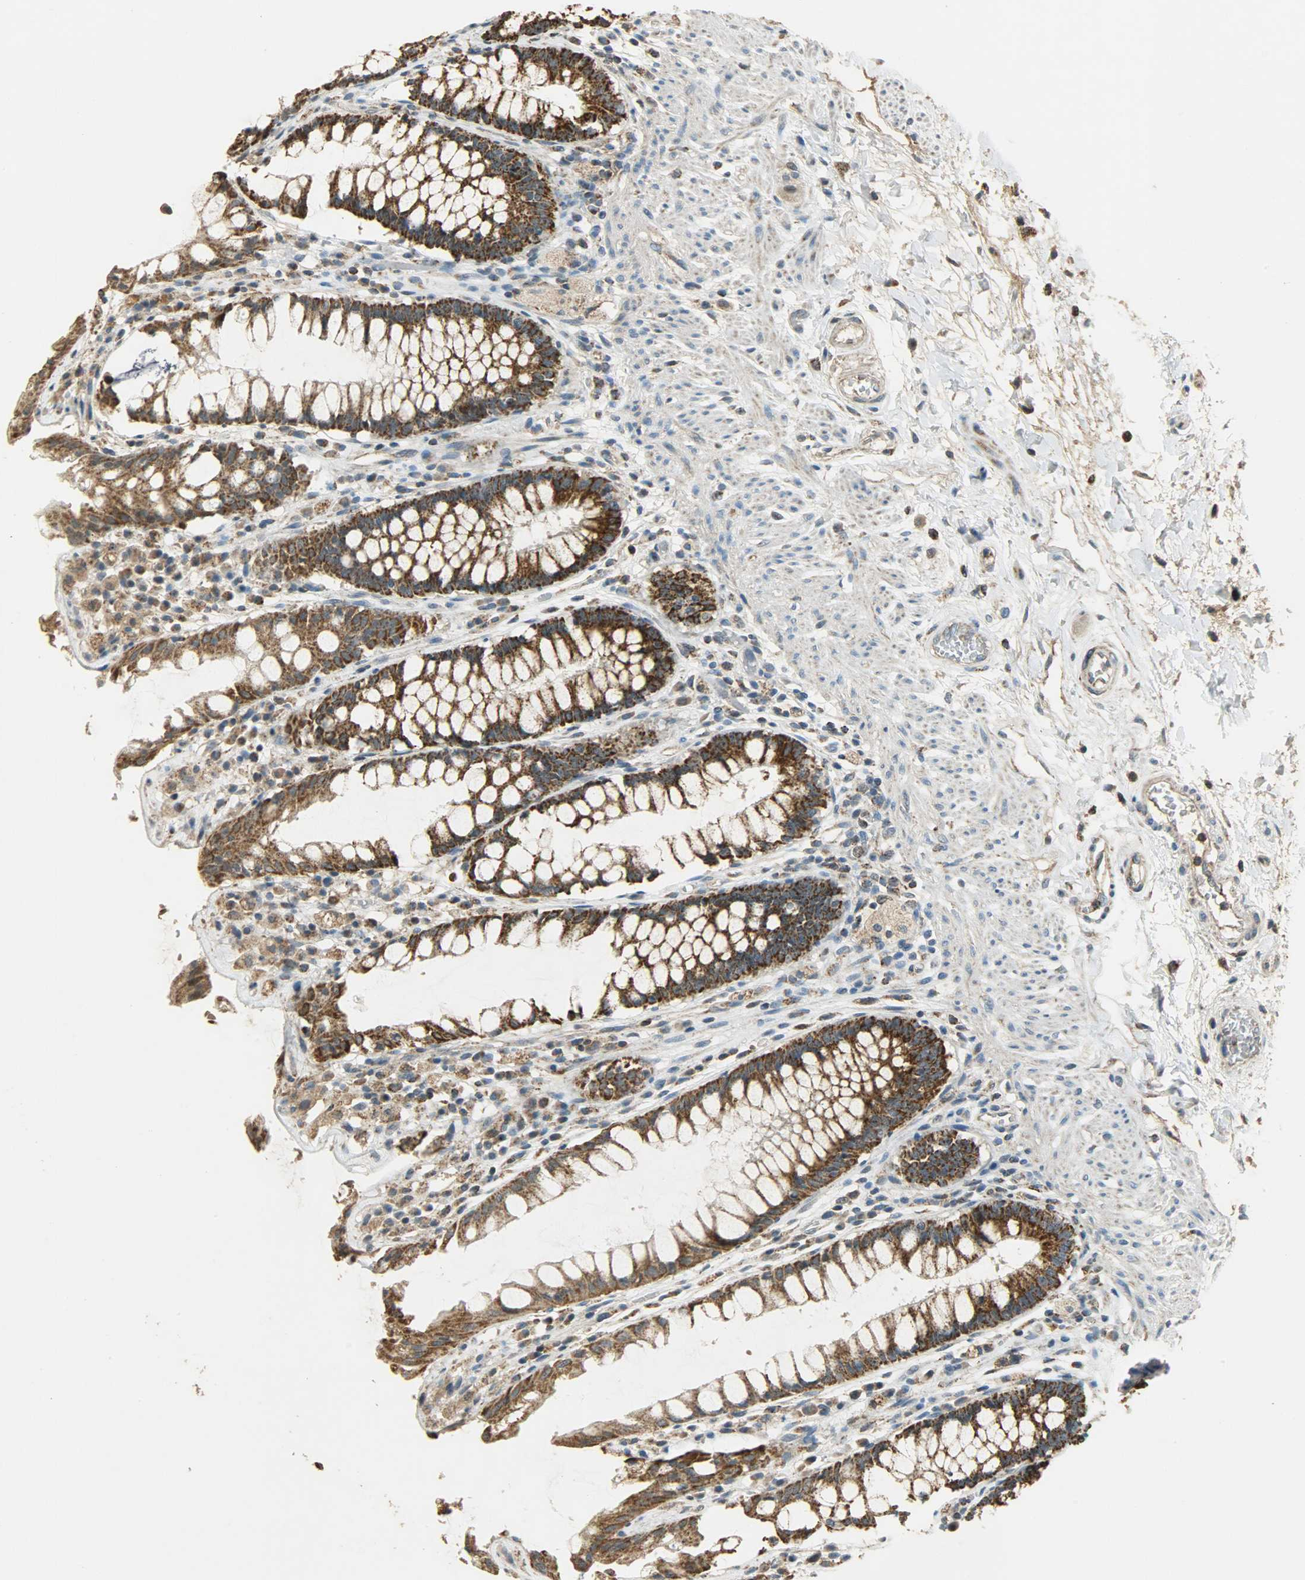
{"staining": {"intensity": "strong", "quantity": ">75%", "location": "cytoplasmic/membranous"}, "tissue": "rectum", "cell_type": "Glandular cells", "image_type": "normal", "snomed": [{"axis": "morphology", "description": "Normal tissue, NOS"}, {"axis": "topography", "description": "Rectum"}], "caption": "A histopathology image of human rectum stained for a protein exhibits strong cytoplasmic/membranous brown staining in glandular cells. (DAB = brown stain, brightfield microscopy at high magnification).", "gene": "HDHD5", "patient": {"sex": "female", "age": 46}}